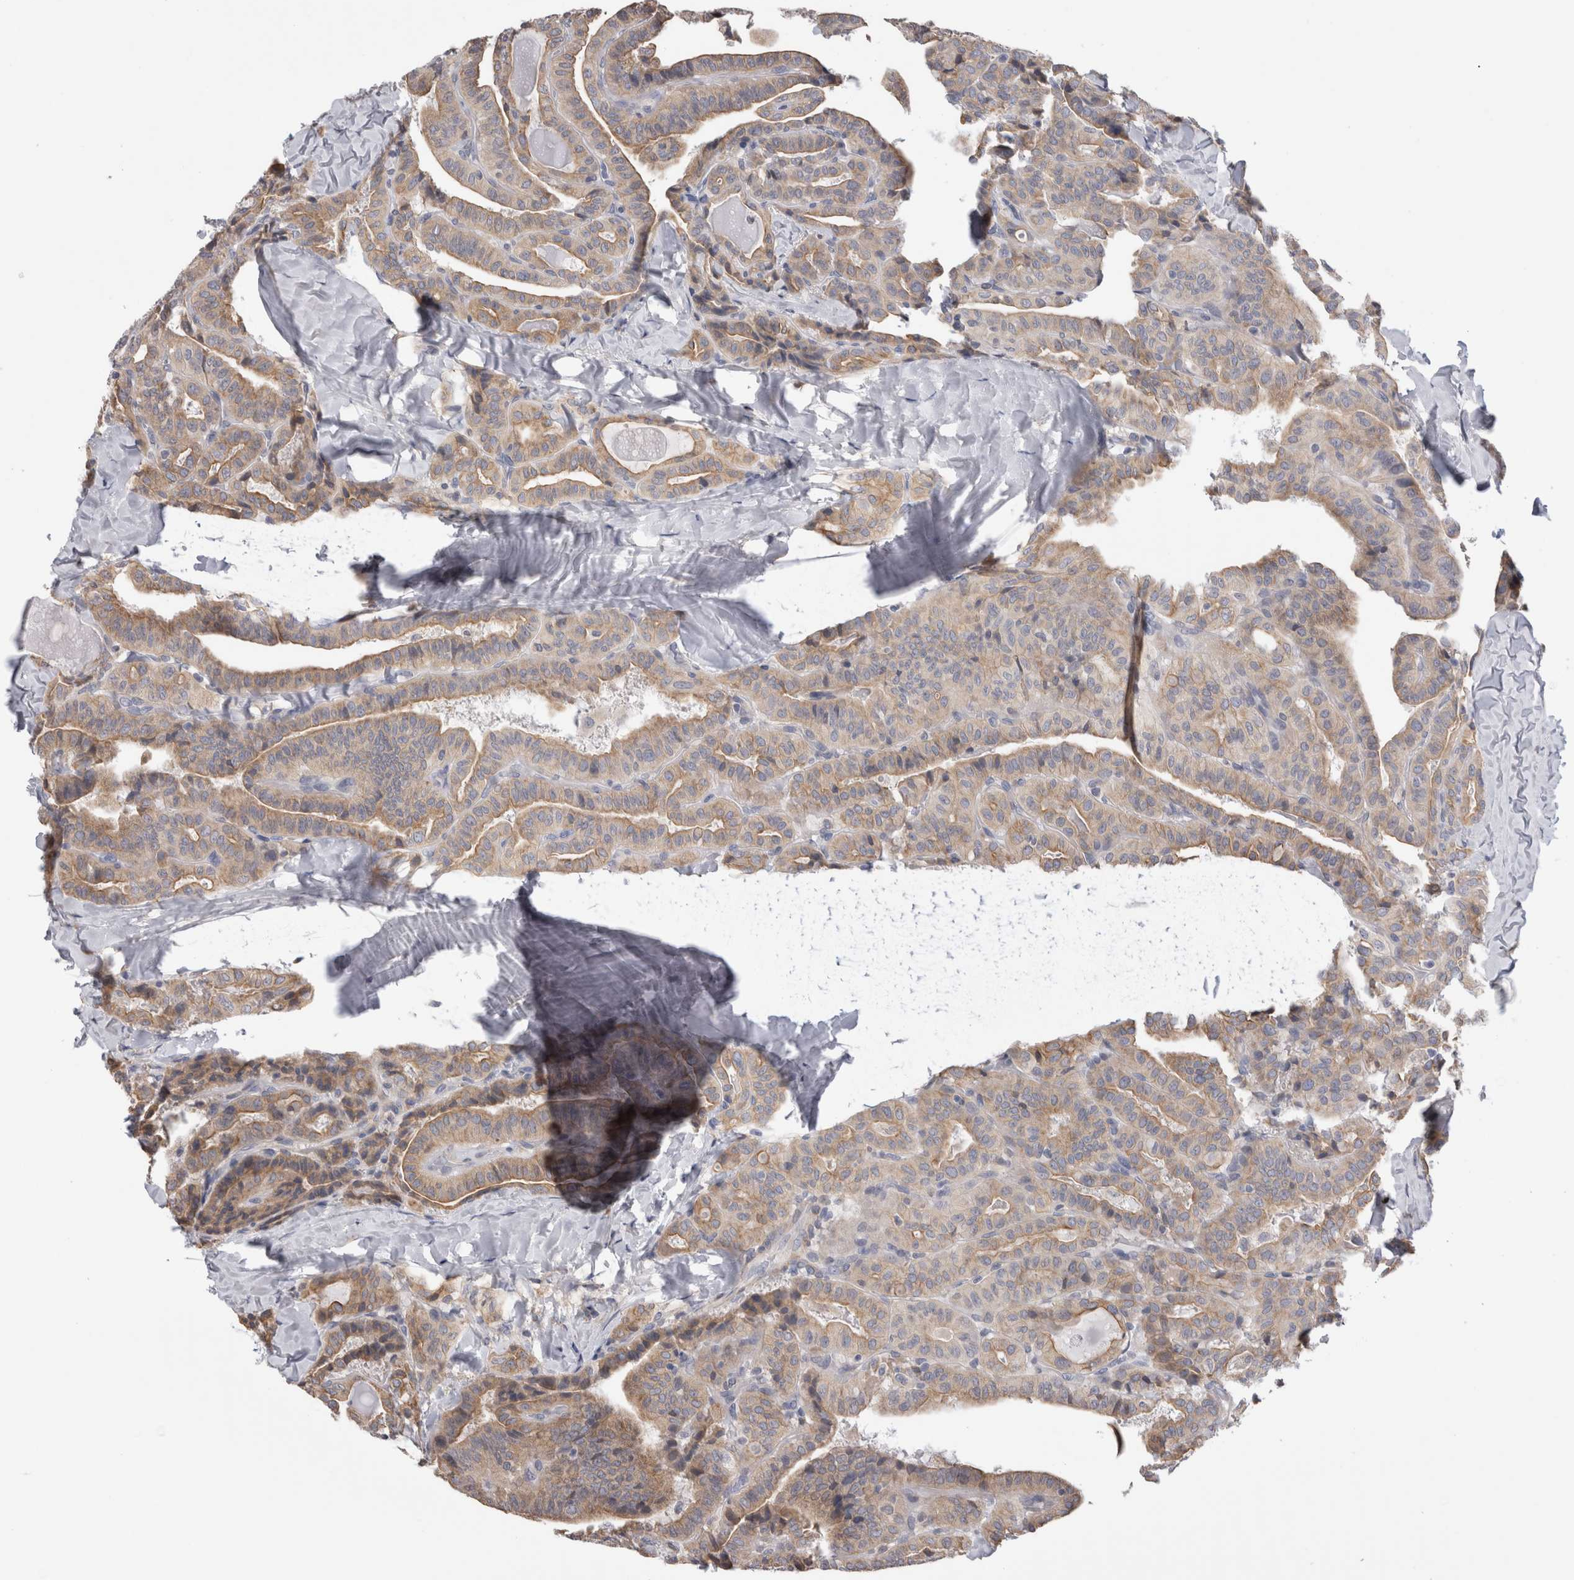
{"staining": {"intensity": "weak", "quantity": ">75%", "location": "cytoplasmic/membranous"}, "tissue": "thyroid cancer", "cell_type": "Tumor cells", "image_type": "cancer", "snomed": [{"axis": "morphology", "description": "Papillary adenocarcinoma, NOS"}, {"axis": "topography", "description": "Thyroid gland"}], "caption": "About >75% of tumor cells in thyroid cancer demonstrate weak cytoplasmic/membranous protein expression as visualized by brown immunohistochemical staining.", "gene": "SMAP2", "patient": {"sex": "male", "age": 77}}